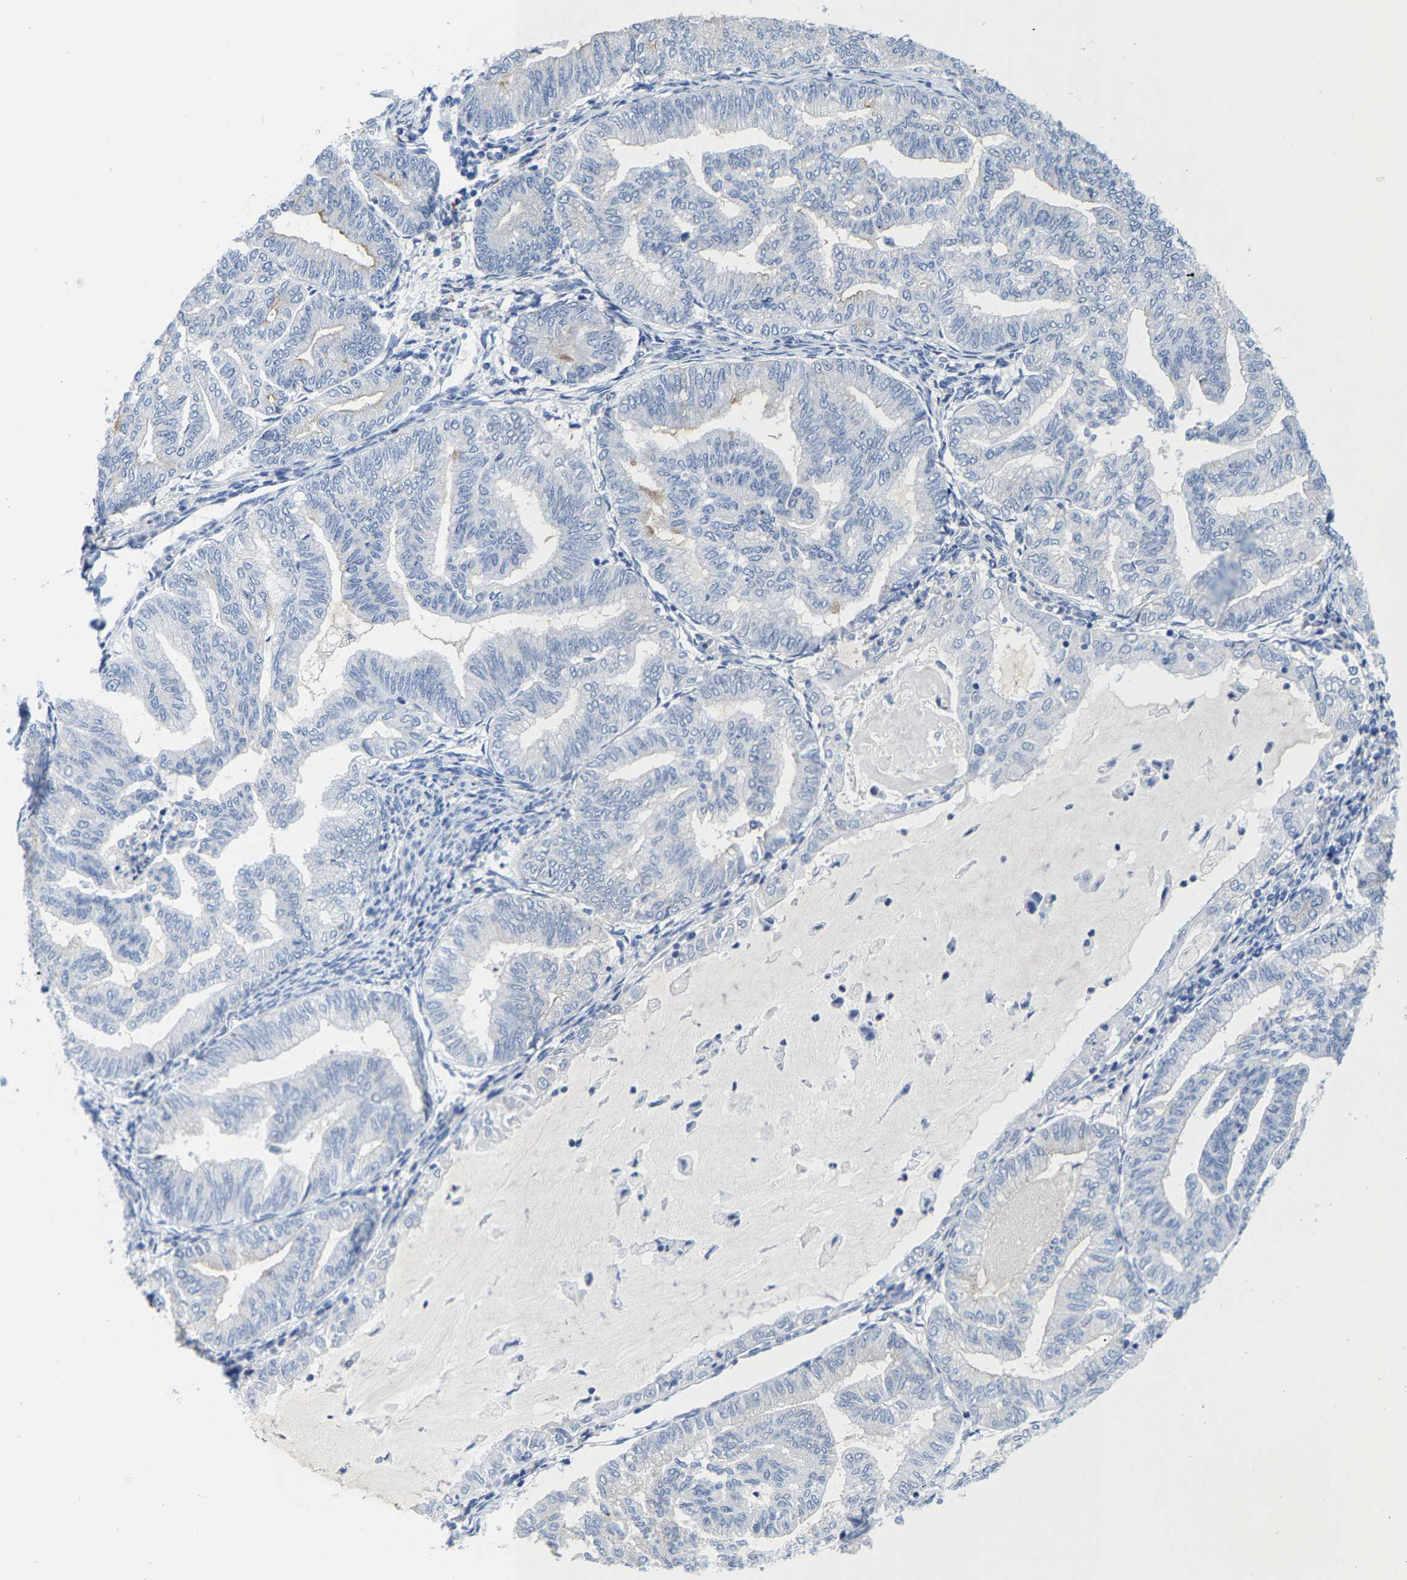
{"staining": {"intensity": "negative", "quantity": "none", "location": "none"}, "tissue": "endometrial cancer", "cell_type": "Tumor cells", "image_type": "cancer", "snomed": [{"axis": "morphology", "description": "Adenocarcinoma, NOS"}, {"axis": "topography", "description": "Endometrium"}], "caption": "The micrograph displays no significant positivity in tumor cells of adenocarcinoma (endometrial). (Brightfield microscopy of DAB (3,3'-diaminobenzidine) immunohistochemistry at high magnification).", "gene": "KLHL1", "patient": {"sex": "female", "age": 79}}